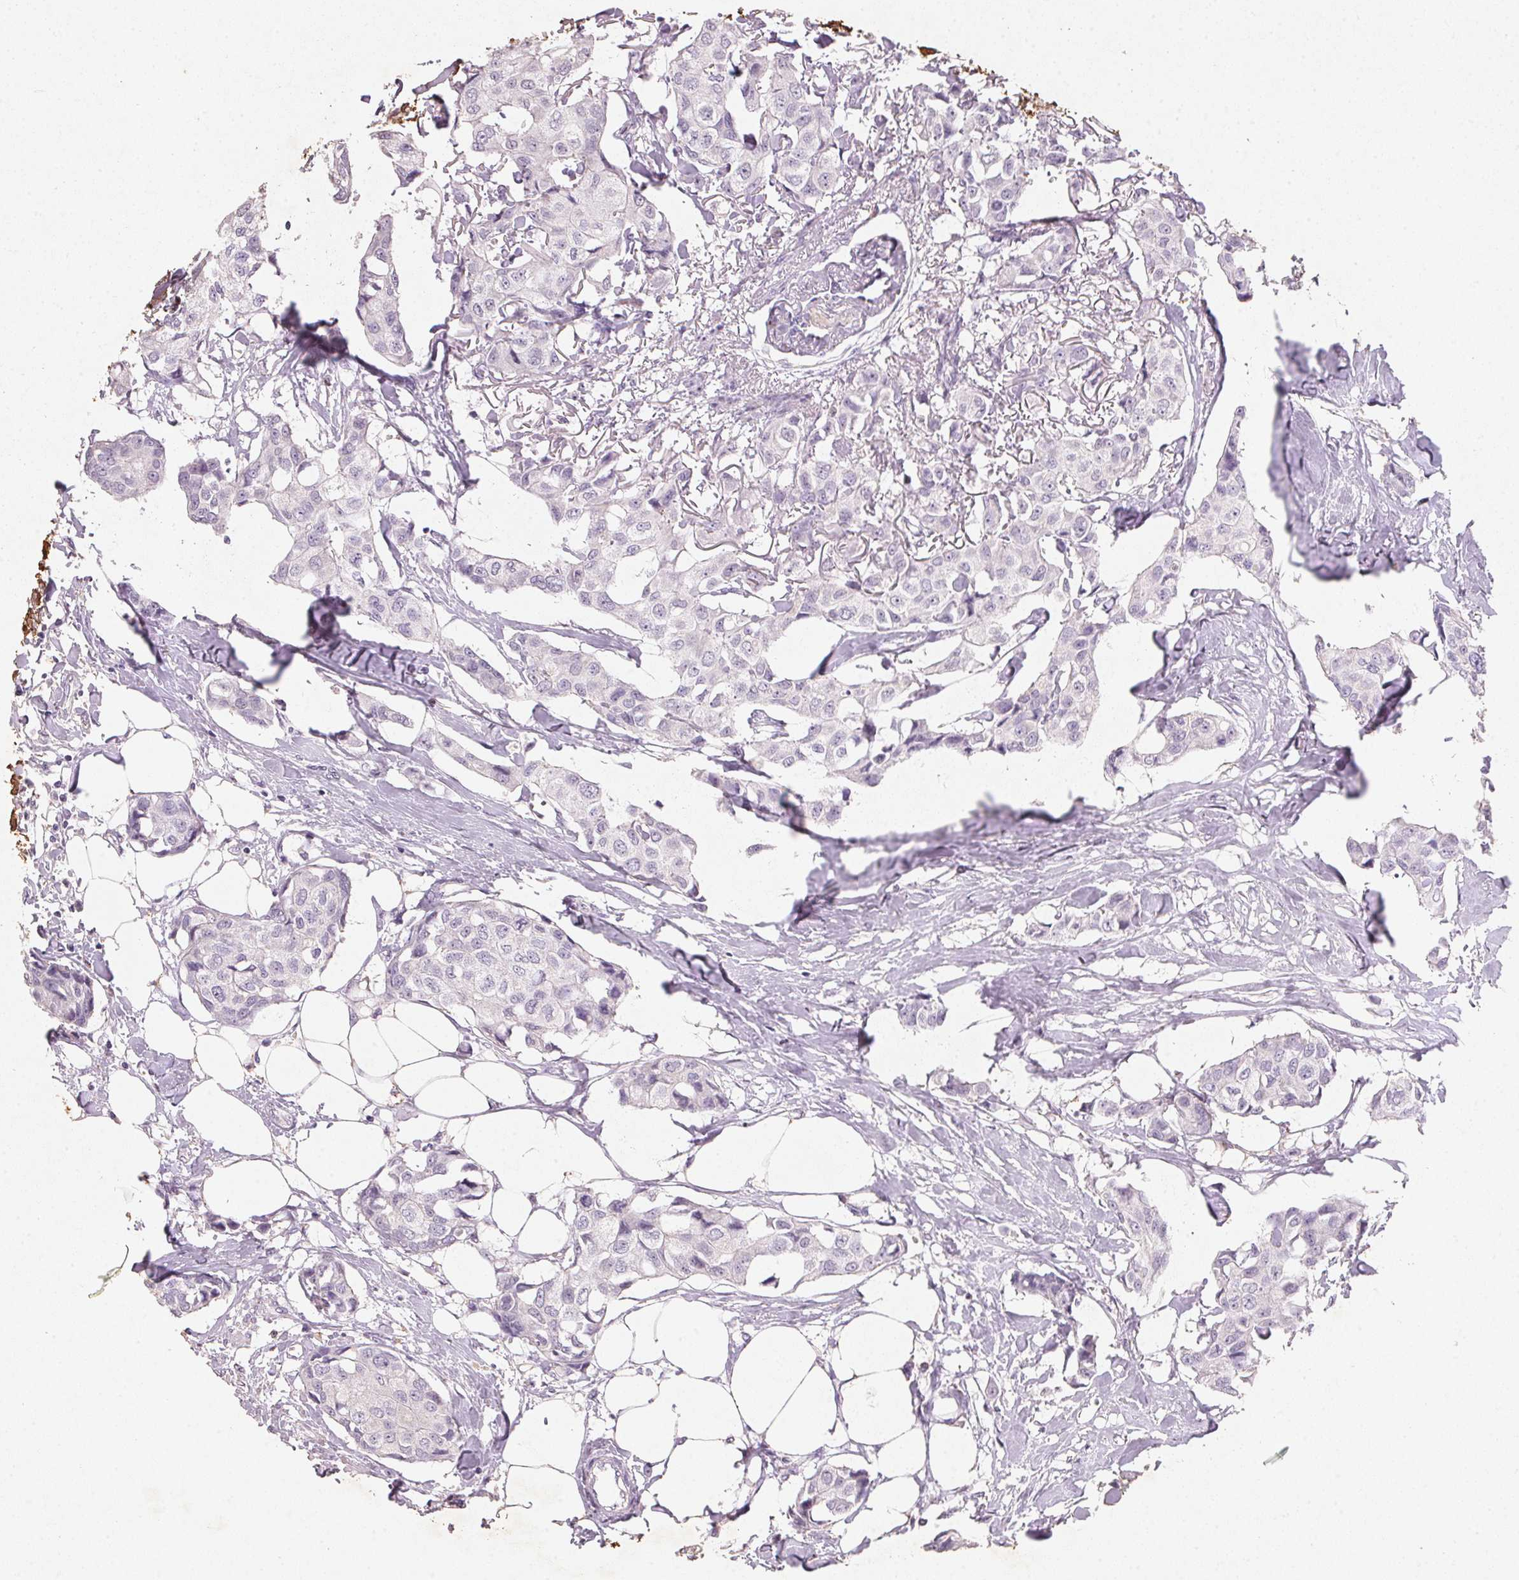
{"staining": {"intensity": "negative", "quantity": "none", "location": "none"}, "tissue": "breast cancer", "cell_type": "Tumor cells", "image_type": "cancer", "snomed": [{"axis": "morphology", "description": "Duct carcinoma"}, {"axis": "topography", "description": "Breast"}], "caption": "Immunohistochemistry (IHC) histopathology image of neoplastic tissue: human breast cancer (intraductal carcinoma) stained with DAB shows no significant protein positivity in tumor cells.", "gene": "CXCL5", "patient": {"sex": "female", "age": 80}}